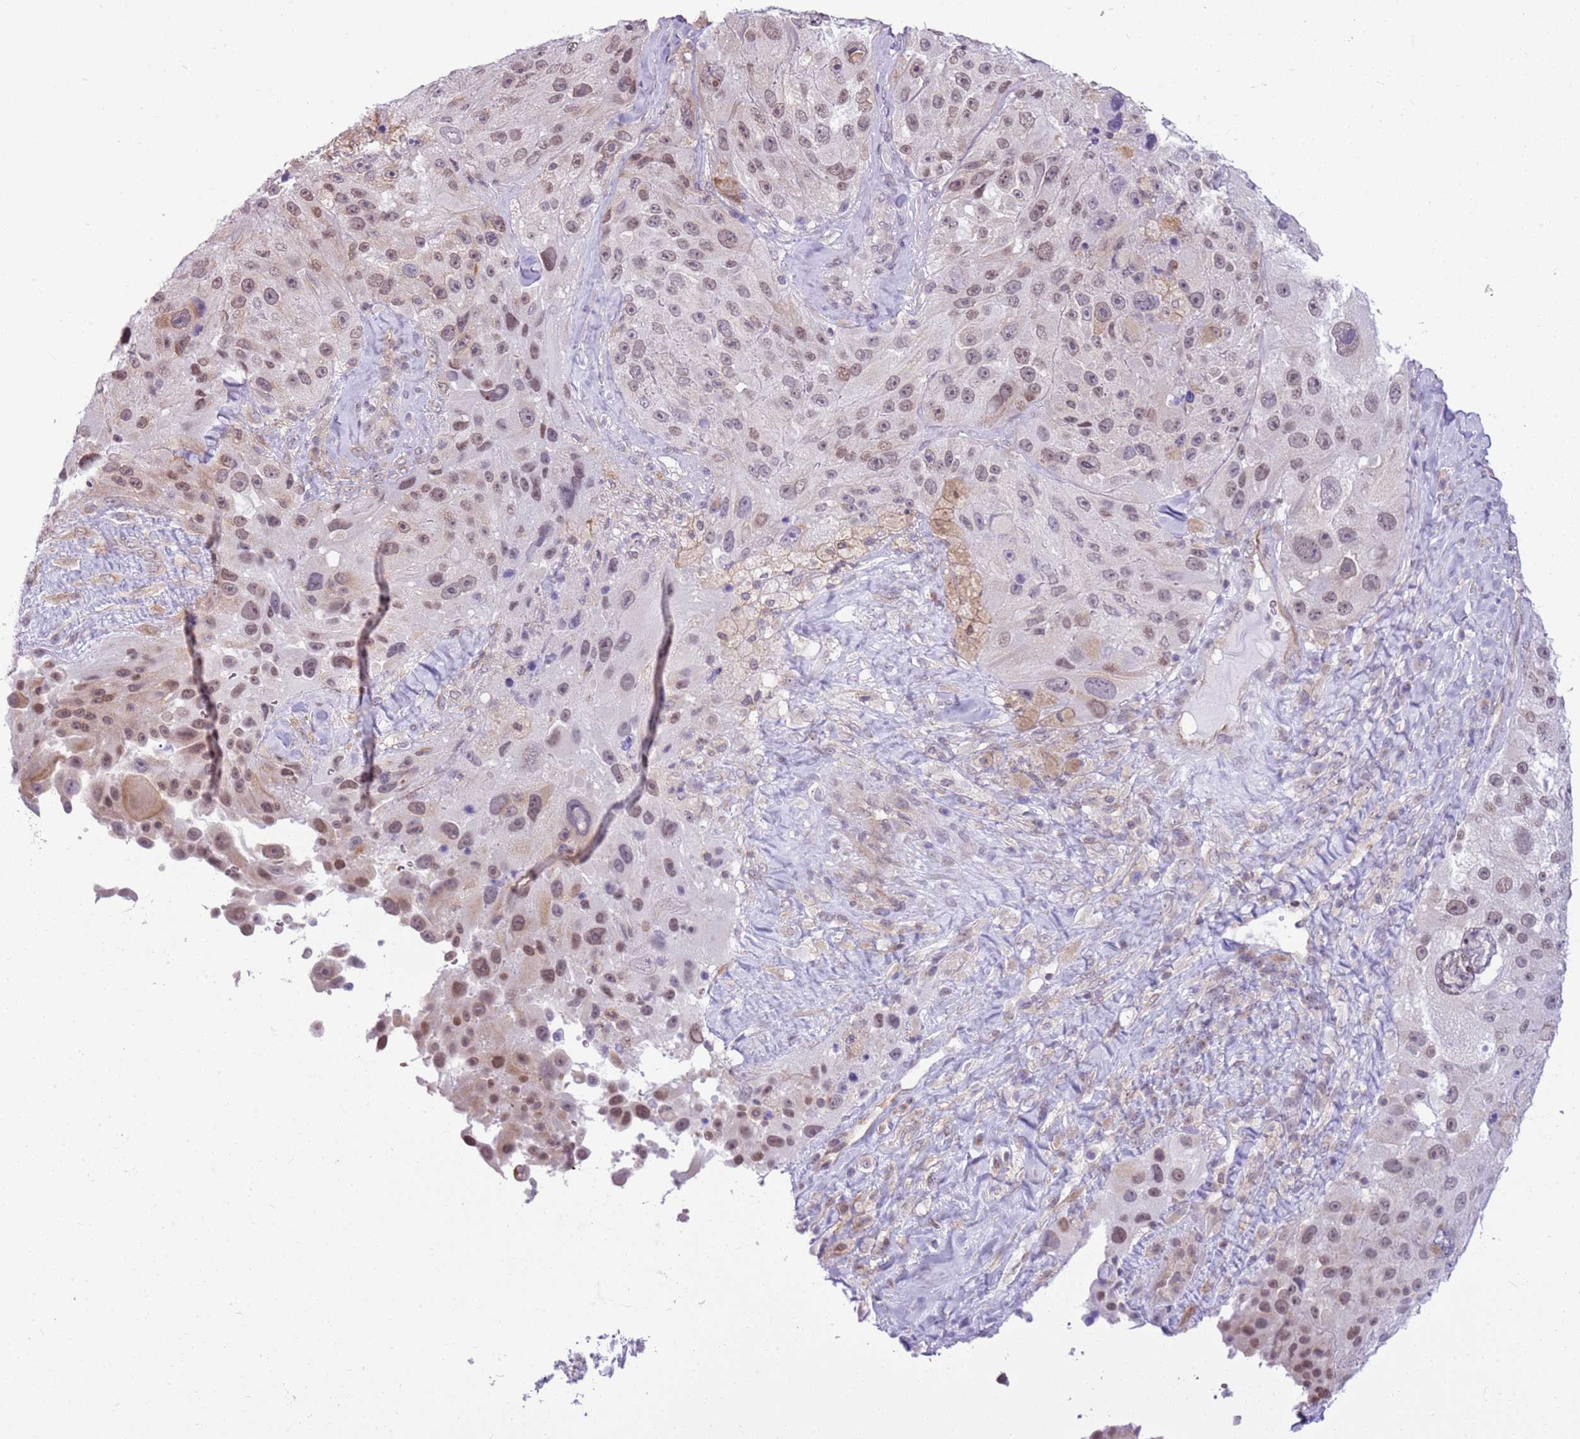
{"staining": {"intensity": "moderate", "quantity": "25%-75%", "location": "nuclear"}, "tissue": "melanoma", "cell_type": "Tumor cells", "image_type": "cancer", "snomed": [{"axis": "morphology", "description": "Malignant melanoma, Metastatic site"}, {"axis": "topography", "description": "Lymph node"}], "caption": "A medium amount of moderate nuclear expression is present in approximately 25%-75% of tumor cells in melanoma tissue. The staining was performed using DAB to visualize the protein expression in brown, while the nuclei were stained in blue with hematoxylin (Magnification: 20x).", "gene": "DHX32", "patient": {"sex": "male", "age": 62}}